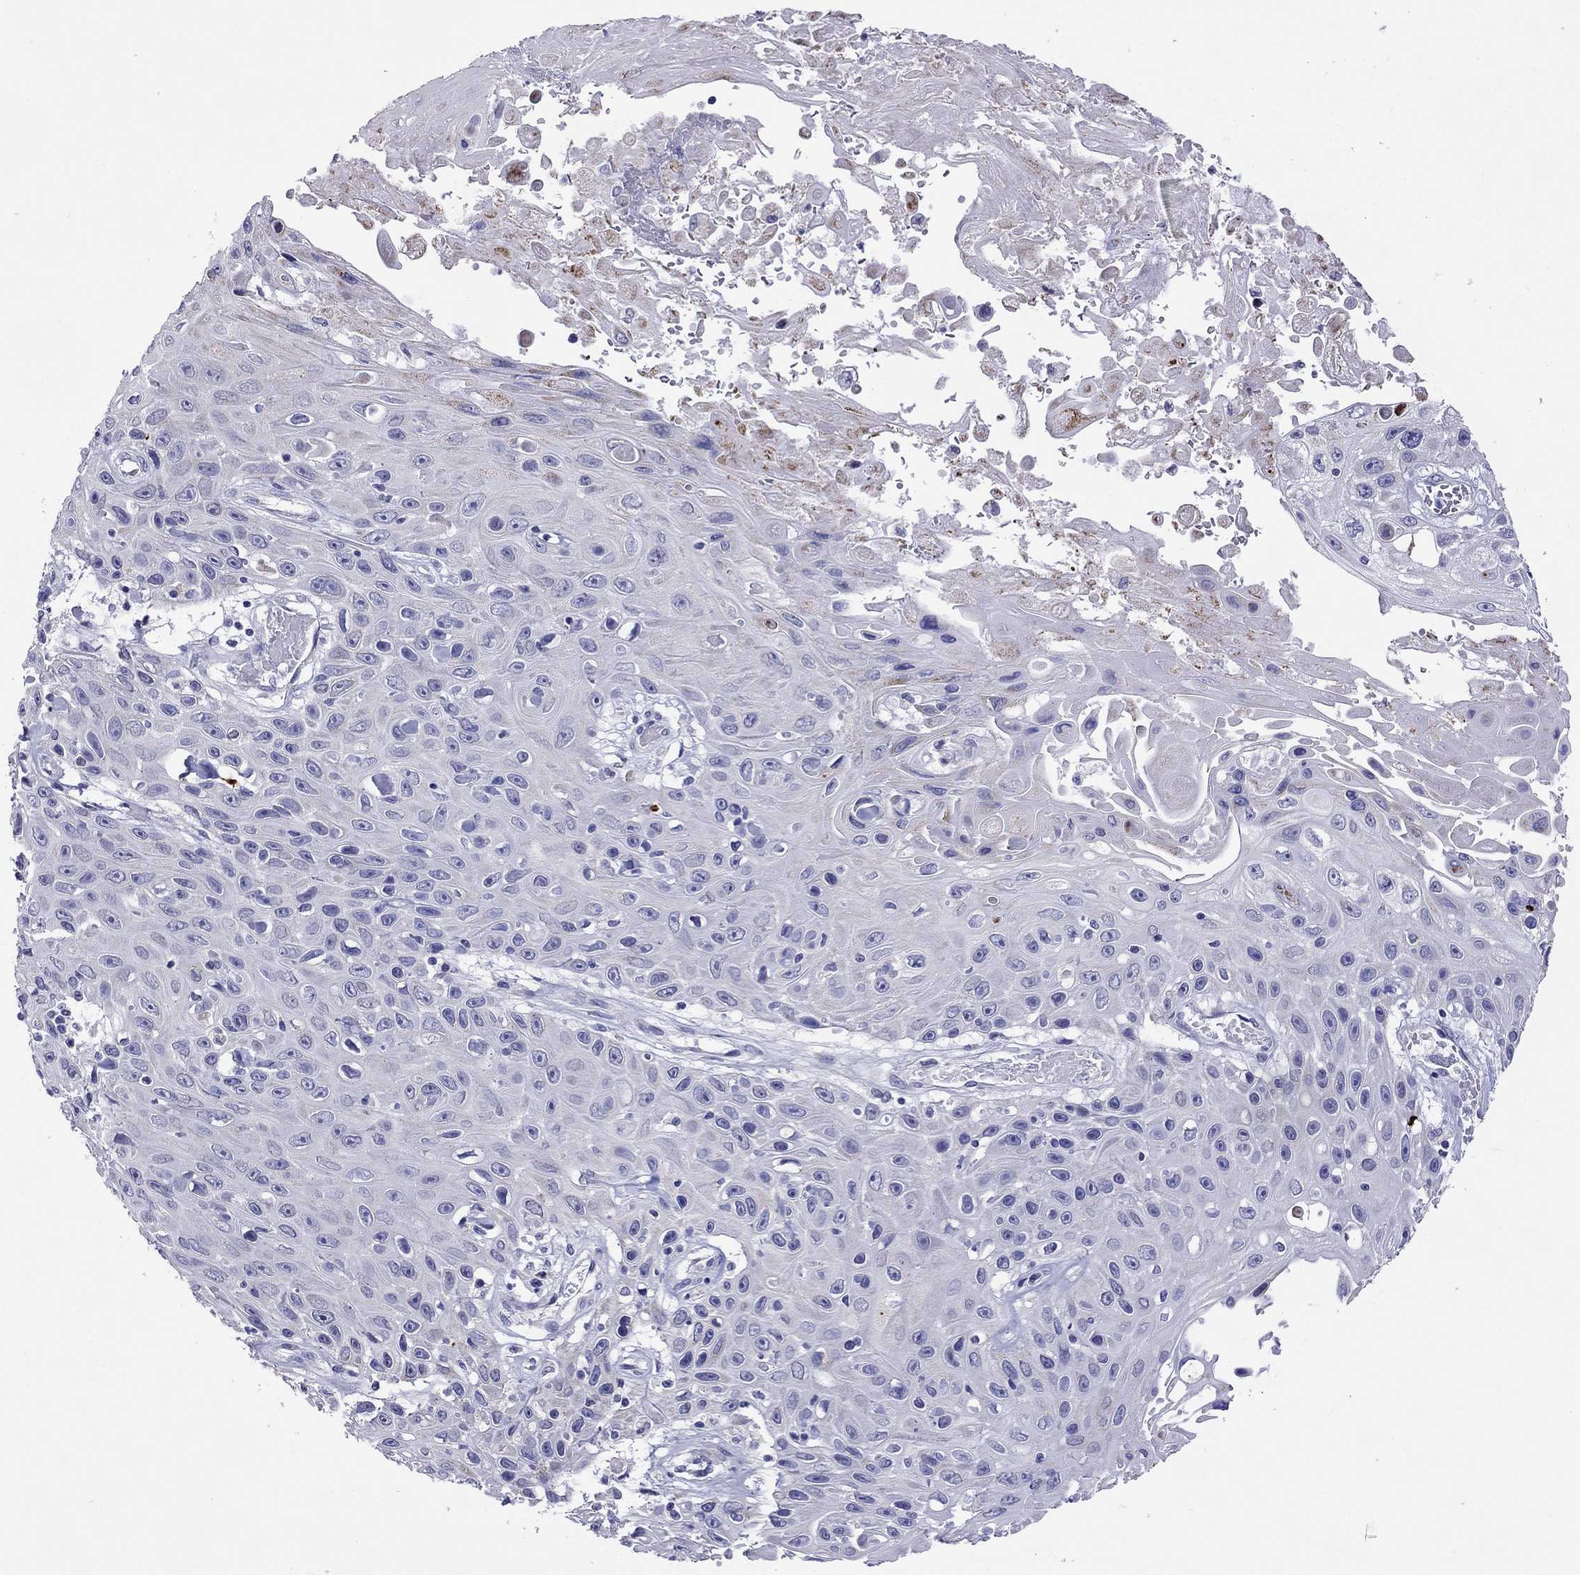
{"staining": {"intensity": "negative", "quantity": "none", "location": "none"}, "tissue": "skin cancer", "cell_type": "Tumor cells", "image_type": "cancer", "snomed": [{"axis": "morphology", "description": "Squamous cell carcinoma, NOS"}, {"axis": "topography", "description": "Skin"}], "caption": "Tumor cells show no significant protein positivity in skin squamous cell carcinoma.", "gene": "COL9A1", "patient": {"sex": "male", "age": 82}}